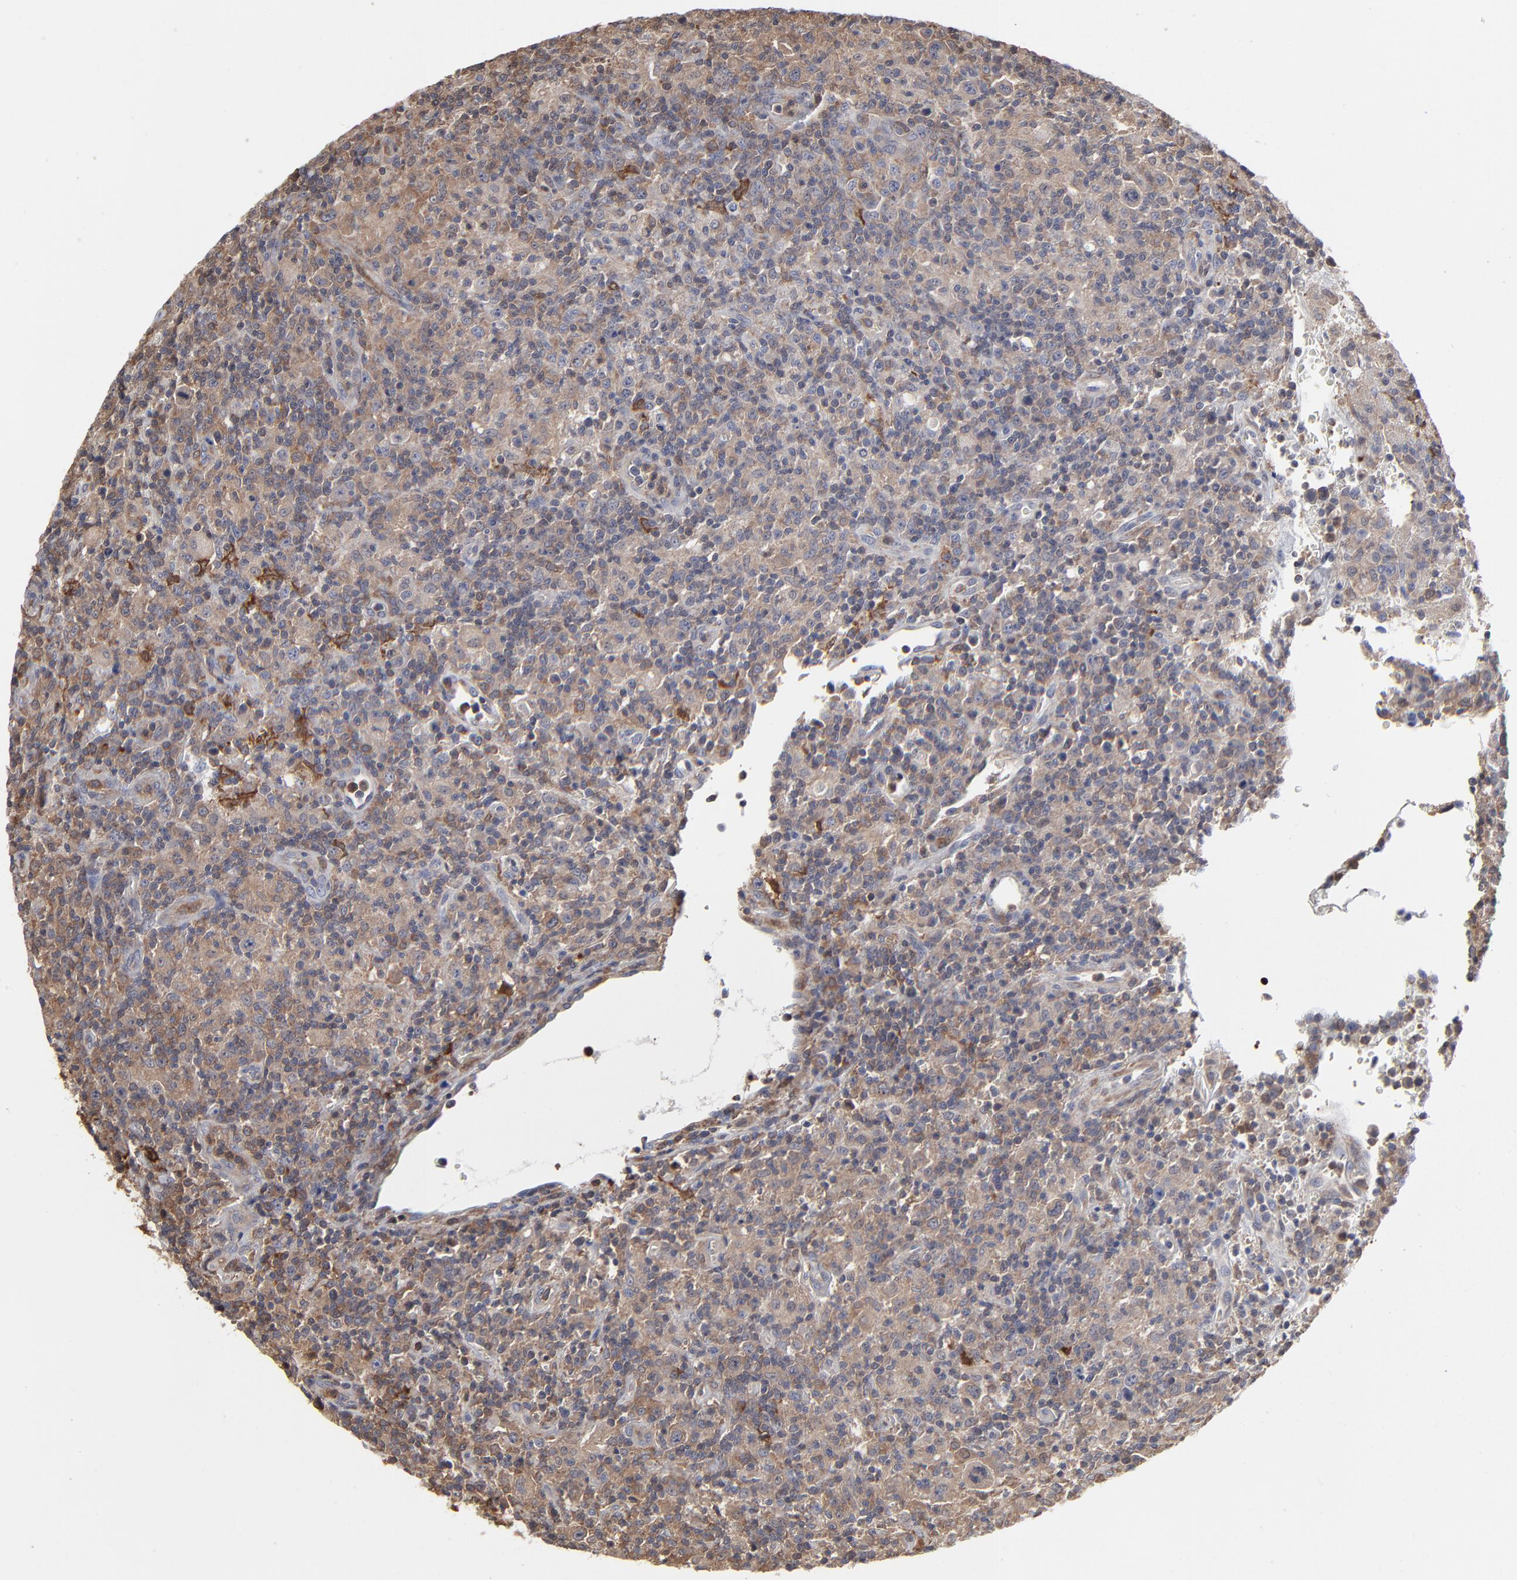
{"staining": {"intensity": "moderate", "quantity": ">75%", "location": "cytoplasmic/membranous"}, "tissue": "lymphoma", "cell_type": "Tumor cells", "image_type": "cancer", "snomed": [{"axis": "morphology", "description": "Hodgkin's disease, NOS"}, {"axis": "topography", "description": "Lymph node"}], "caption": "Immunohistochemical staining of lymphoma exhibits moderate cytoplasmic/membranous protein expression in approximately >75% of tumor cells.", "gene": "MAP2K1", "patient": {"sex": "male", "age": 65}}